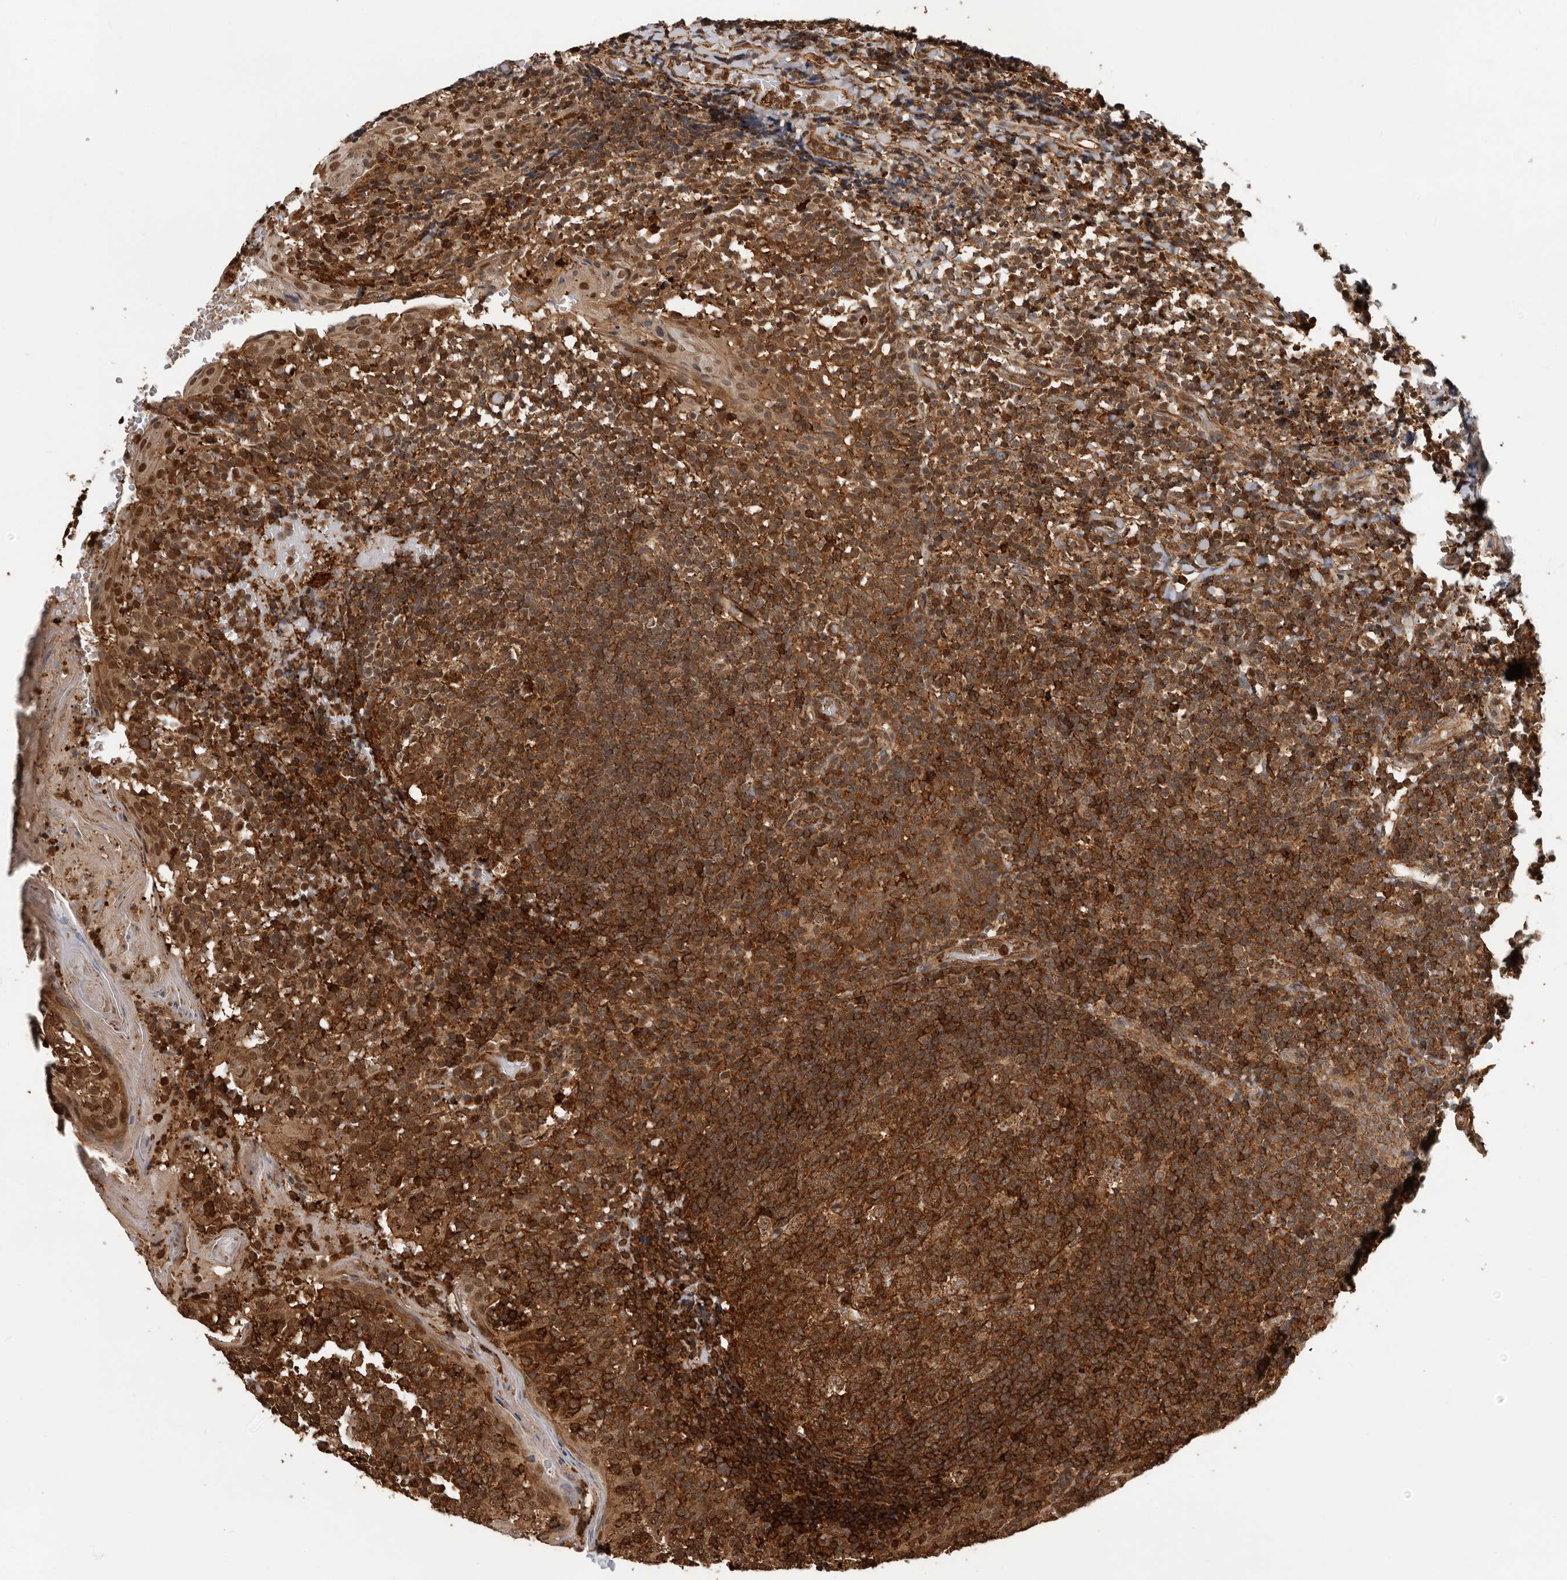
{"staining": {"intensity": "strong", "quantity": ">75%", "location": "cytoplasmic/membranous"}, "tissue": "tonsil", "cell_type": "Germinal center cells", "image_type": "normal", "snomed": [{"axis": "morphology", "description": "Normal tissue, NOS"}, {"axis": "topography", "description": "Tonsil"}], "caption": "A high-resolution photomicrograph shows IHC staining of unremarkable tonsil, which demonstrates strong cytoplasmic/membranous staining in about >75% of germinal center cells. (brown staining indicates protein expression, while blue staining denotes nuclei).", "gene": "RNF157", "patient": {"sex": "female", "age": 19}}